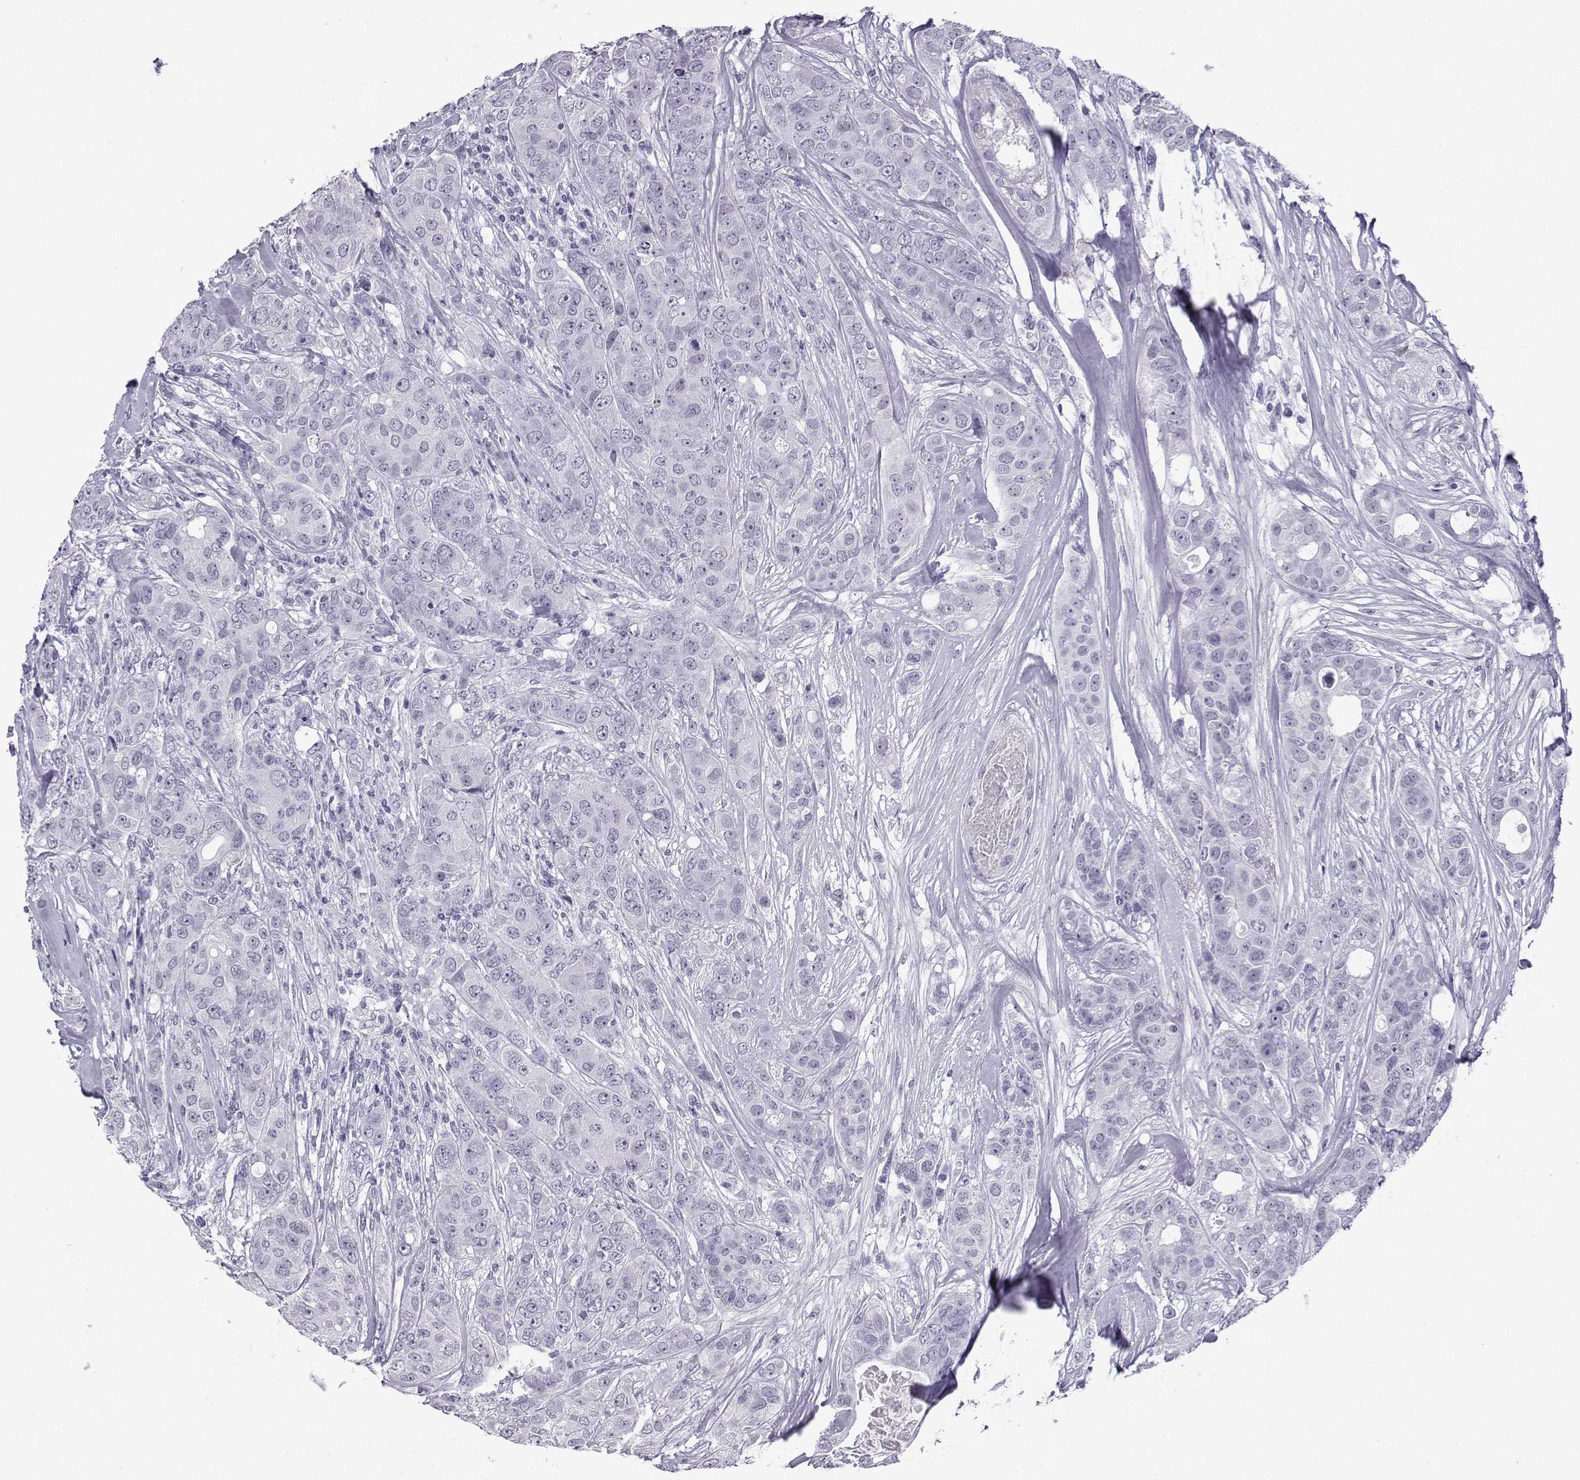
{"staining": {"intensity": "negative", "quantity": "none", "location": "none"}, "tissue": "breast cancer", "cell_type": "Tumor cells", "image_type": "cancer", "snomed": [{"axis": "morphology", "description": "Duct carcinoma"}, {"axis": "topography", "description": "Breast"}], "caption": "This is an IHC image of breast infiltrating ductal carcinoma. There is no positivity in tumor cells.", "gene": "MRGBP", "patient": {"sex": "female", "age": 43}}